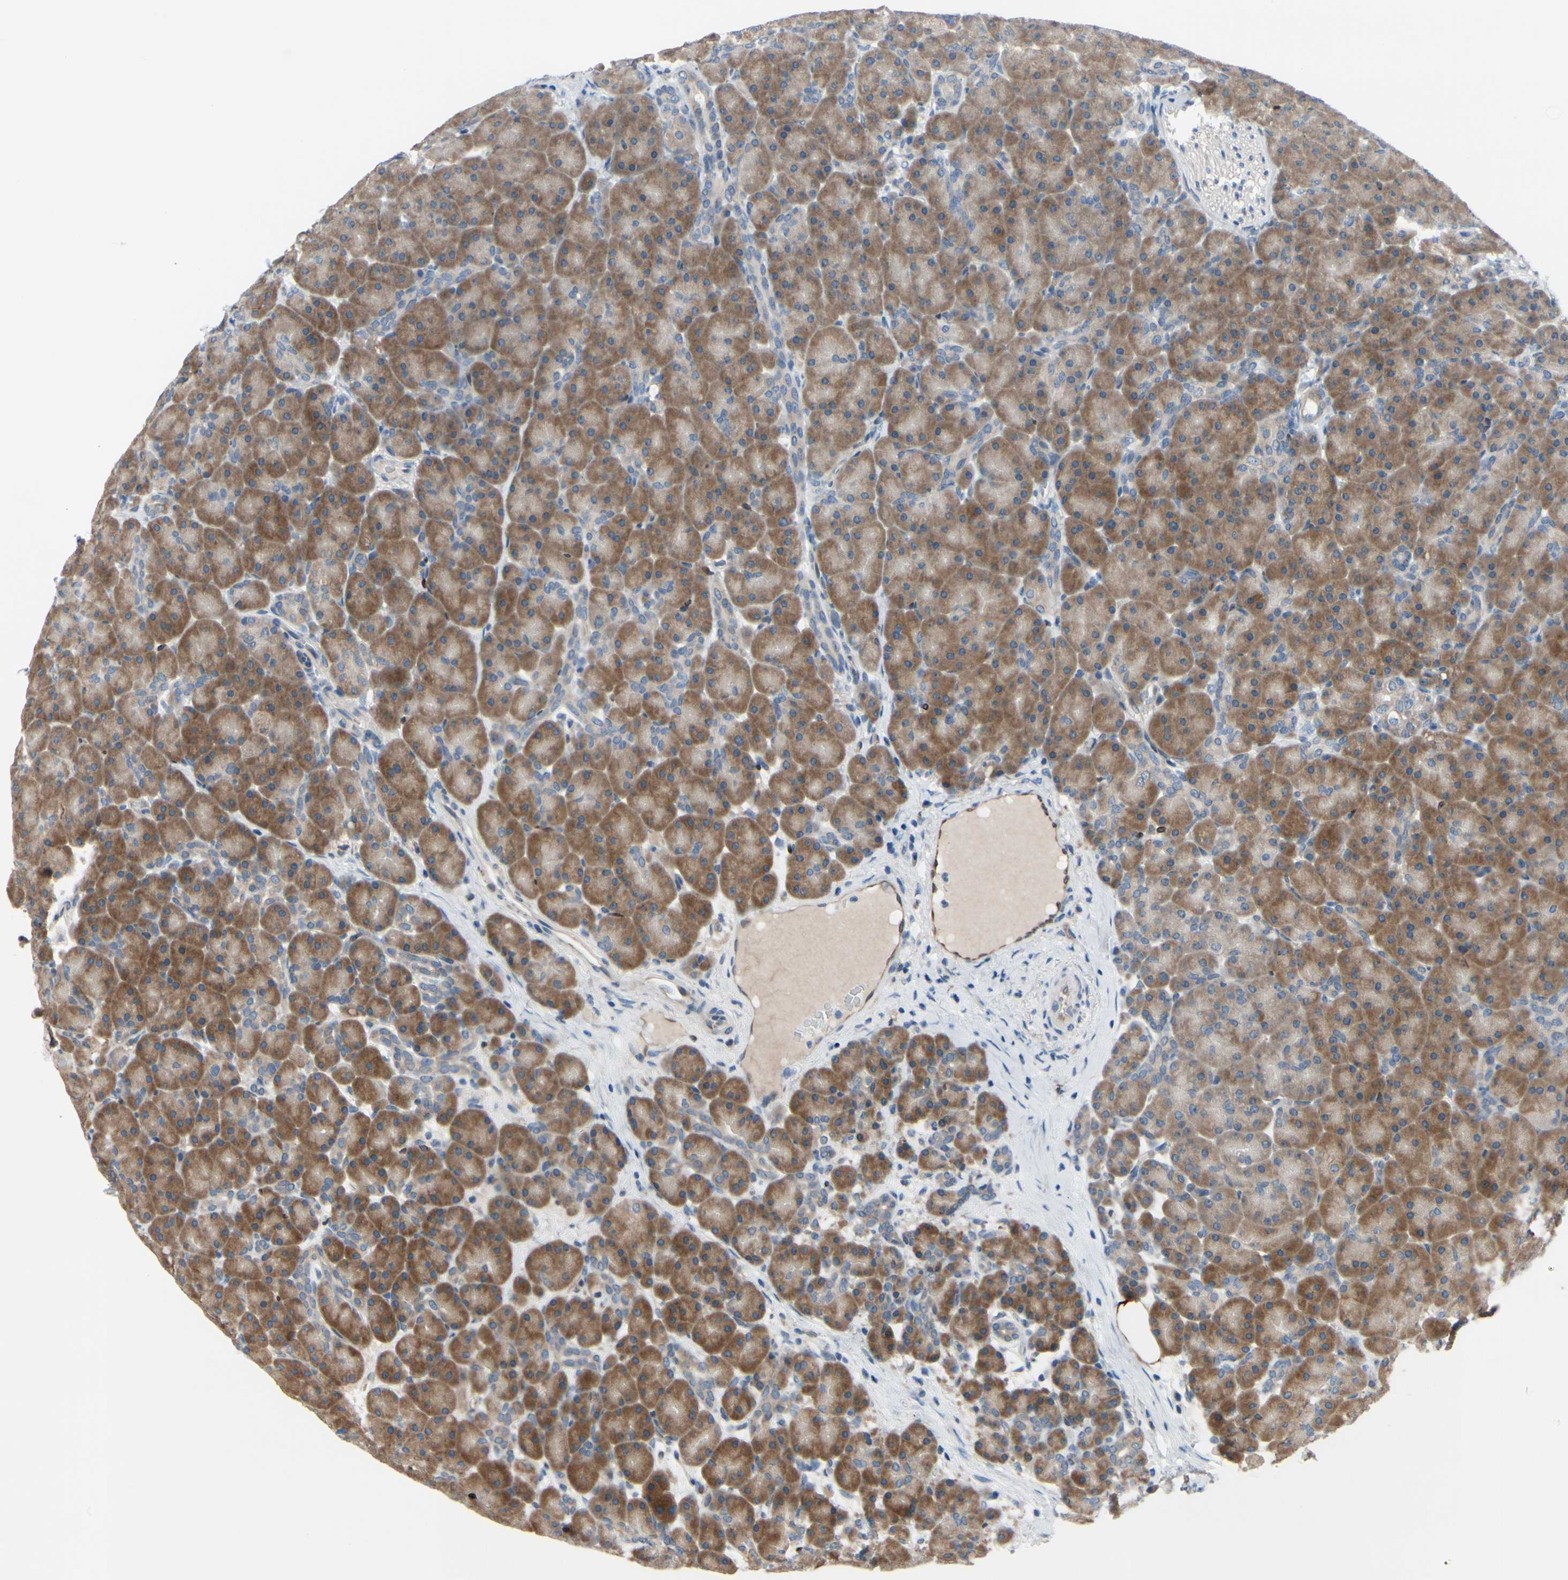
{"staining": {"intensity": "moderate", "quantity": ">75%", "location": "cytoplasmic/membranous"}, "tissue": "pancreas", "cell_type": "Exocrine glandular cells", "image_type": "normal", "snomed": [{"axis": "morphology", "description": "Normal tissue, NOS"}, {"axis": "topography", "description": "Pancreas"}], "caption": "An image of human pancreas stained for a protein displays moderate cytoplasmic/membranous brown staining in exocrine glandular cells. The staining was performed using DAB, with brown indicating positive protein expression. Nuclei are stained blue with hematoxylin.", "gene": "PRXL2A", "patient": {"sex": "male", "age": 66}}